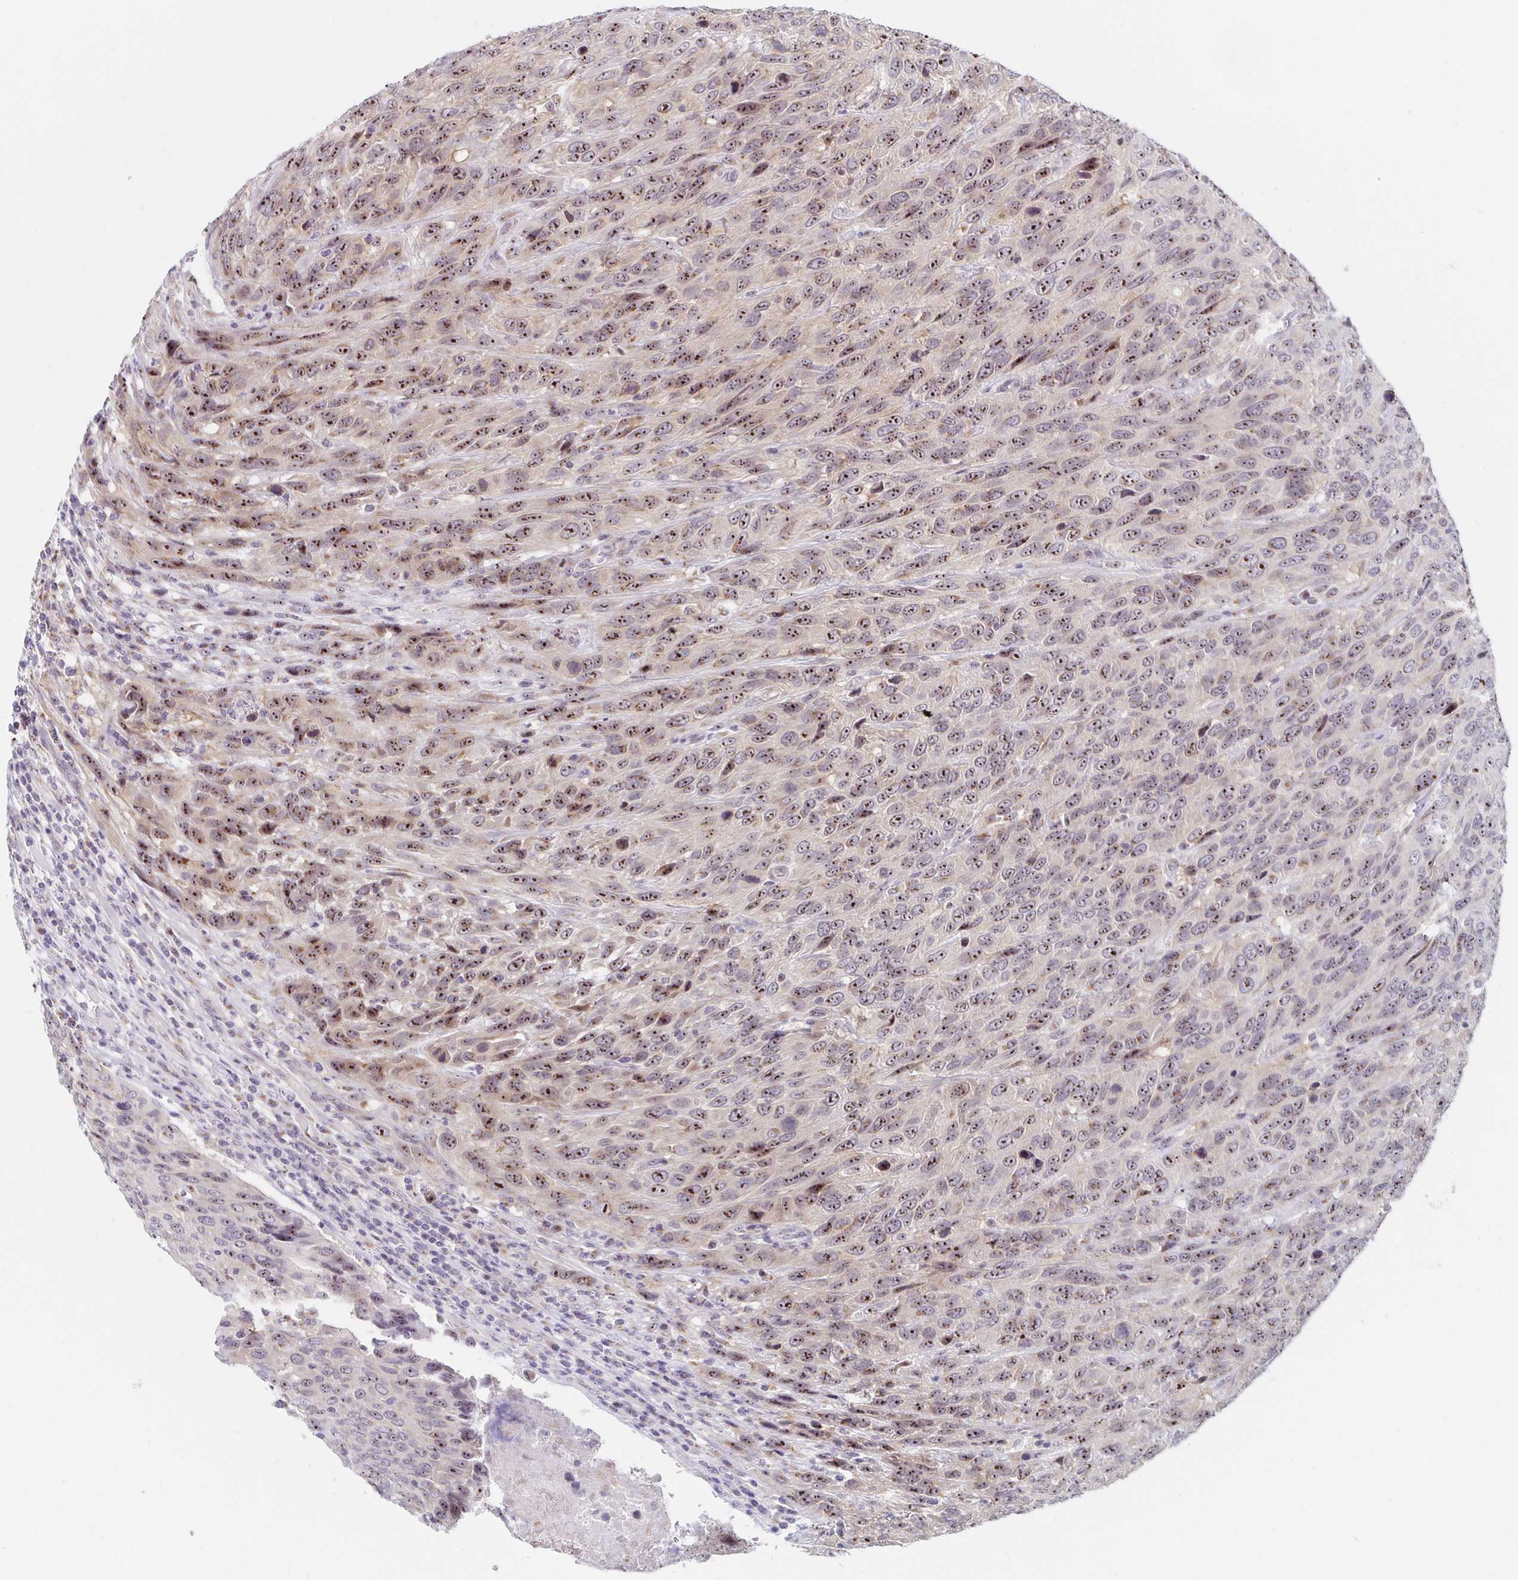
{"staining": {"intensity": "moderate", "quantity": "25%-75%", "location": "nuclear"}, "tissue": "urothelial cancer", "cell_type": "Tumor cells", "image_type": "cancer", "snomed": [{"axis": "morphology", "description": "Urothelial carcinoma, High grade"}, {"axis": "topography", "description": "Urinary bladder"}], "caption": "Immunohistochemical staining of urothelial cancer exhibits moderate nuclear protein positivity in approximately 25%-75% of tumor cells. (Stains: DAB (3,3'-diaminobenzidine) in brown, nuclei in blue, Microscopy: brightfield microscopy at high magnification).", "gene": "NUP85", "patient": {"sex": "female", "age": 70}}